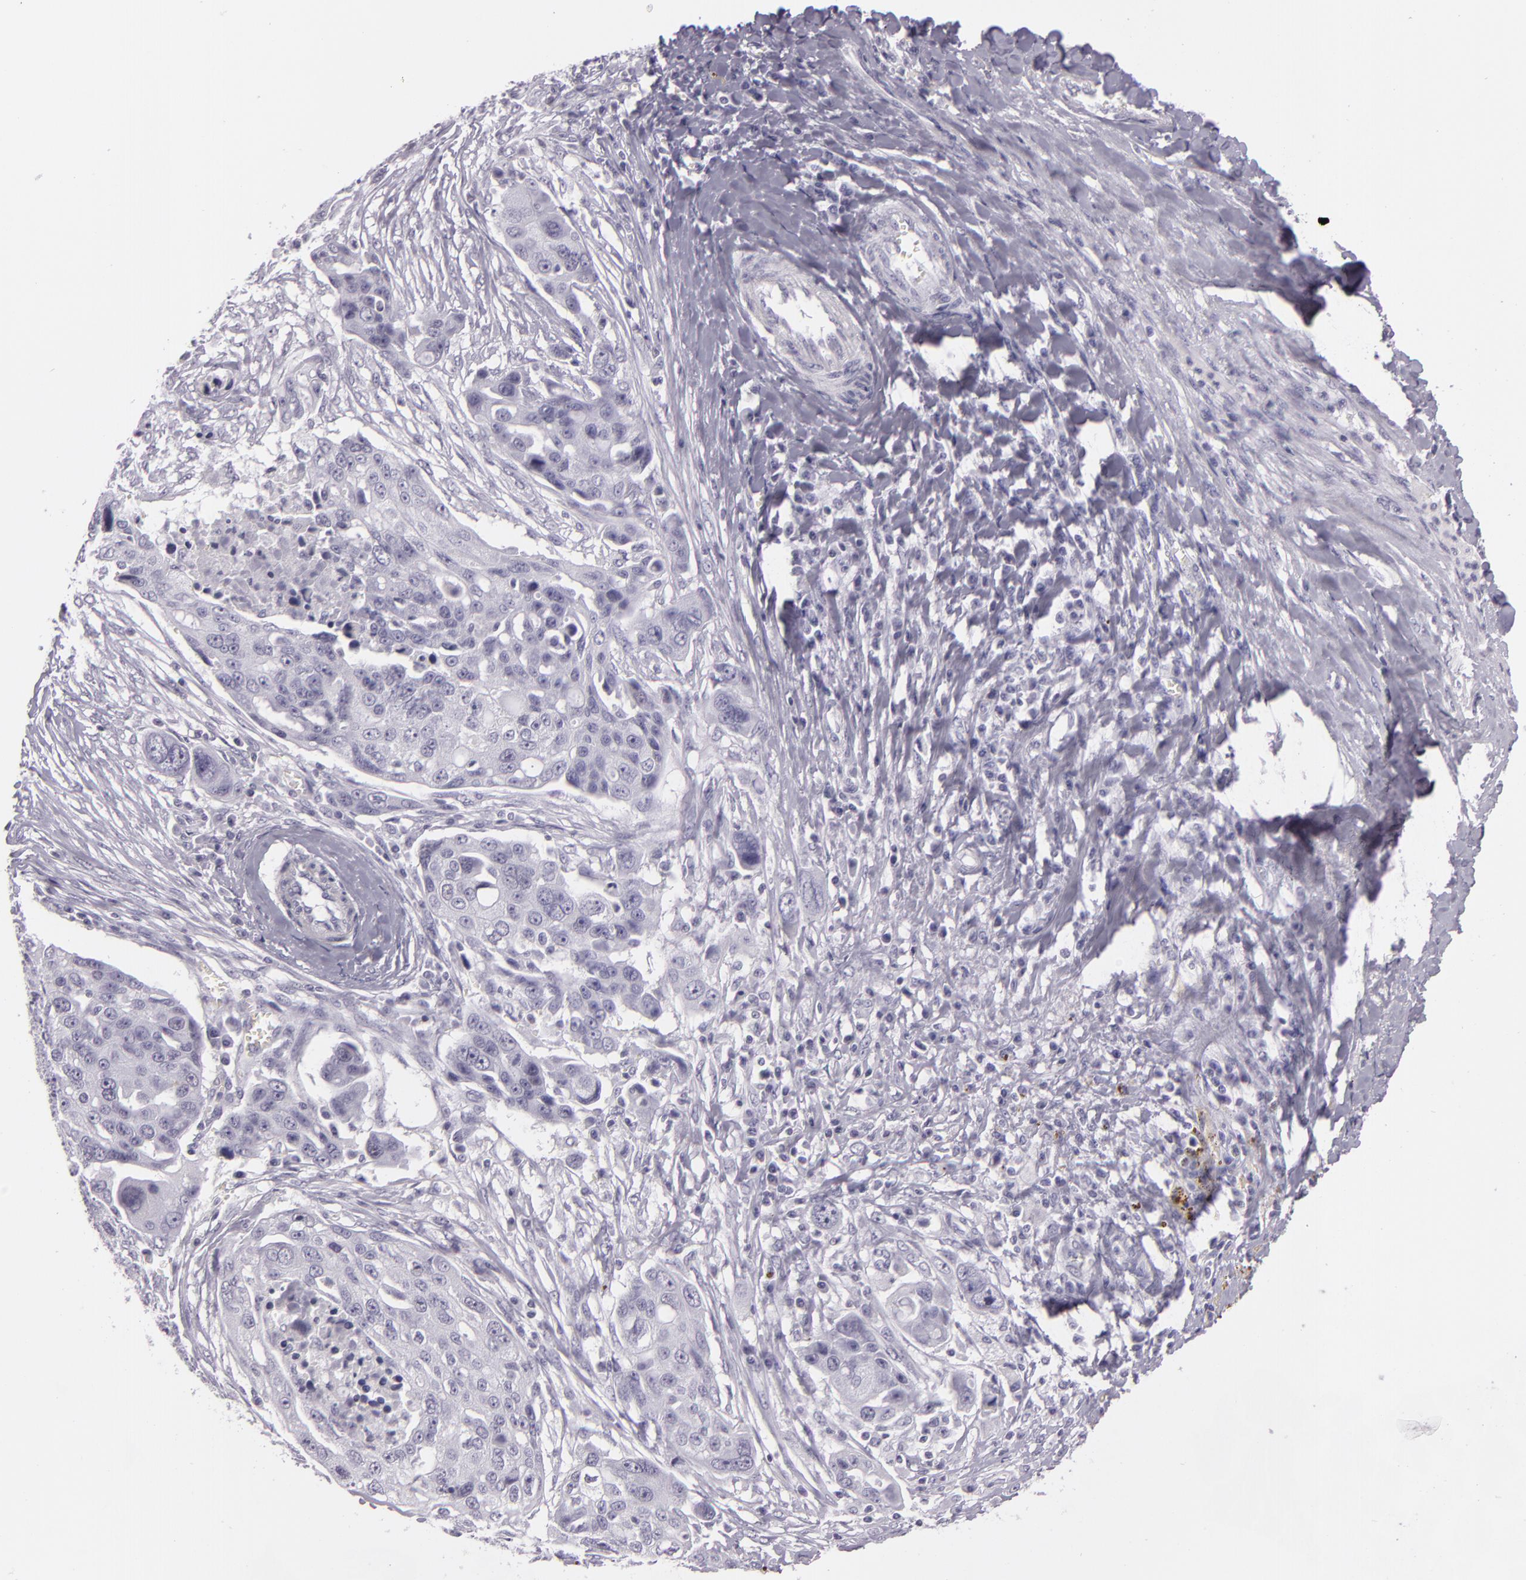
{"staining": {"intensity": "negative", "quantity": "none", "location": "none"}, "tissue": "ovarian cancer", "cell_type": "Tumor cells", "image_type": "cancer", "snomed": [{"axis": "morphology", "description": "Carcinoma, endometroid"}, {"axis": "topography", "description": "Ovary"}], "caption": "Immunohistochemistry photomicrograph of human endometroid carcinoma (ovarian) stained for a protein (brown), which reveals no expression in tumor cells.", "gene": "MCM3", "patient": {"sex": "female", "age": 75}}